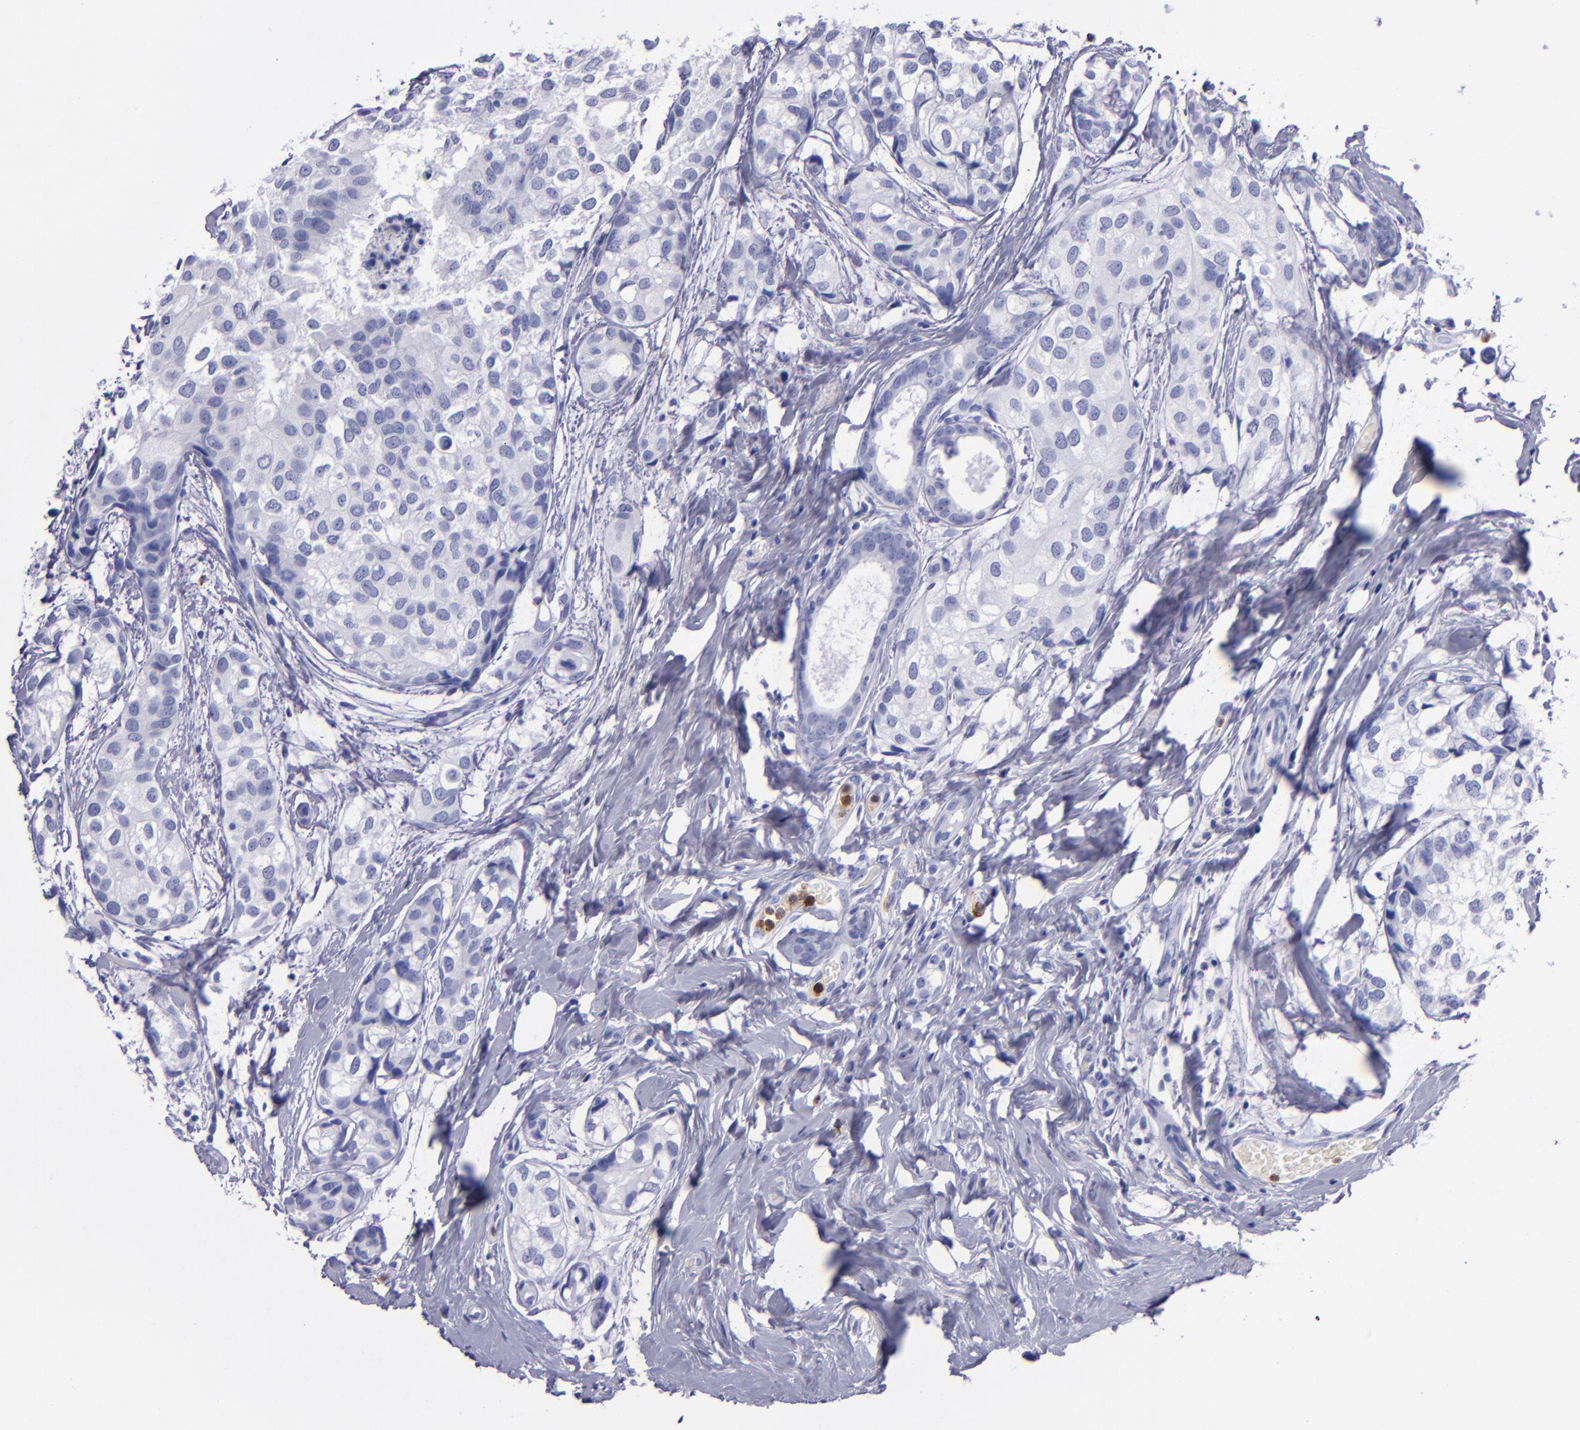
{"staining": {"intensity": "negative", "quantity": "none", "location": "none"}, "tissue": "breast cancer", "cell_type": "Tumor cells", "image_type": "cancer", "snomed": [{"axis": "morphology", "description": "Duct carcinoma"}, {"axis": "topography", "description": "Breast"}], "caption": "Immunohistochemistry of breast cancer demonstrates no positivity in tumor cells.", "gene": "CR1", "patient": {"sex": "female", "age": 68}}